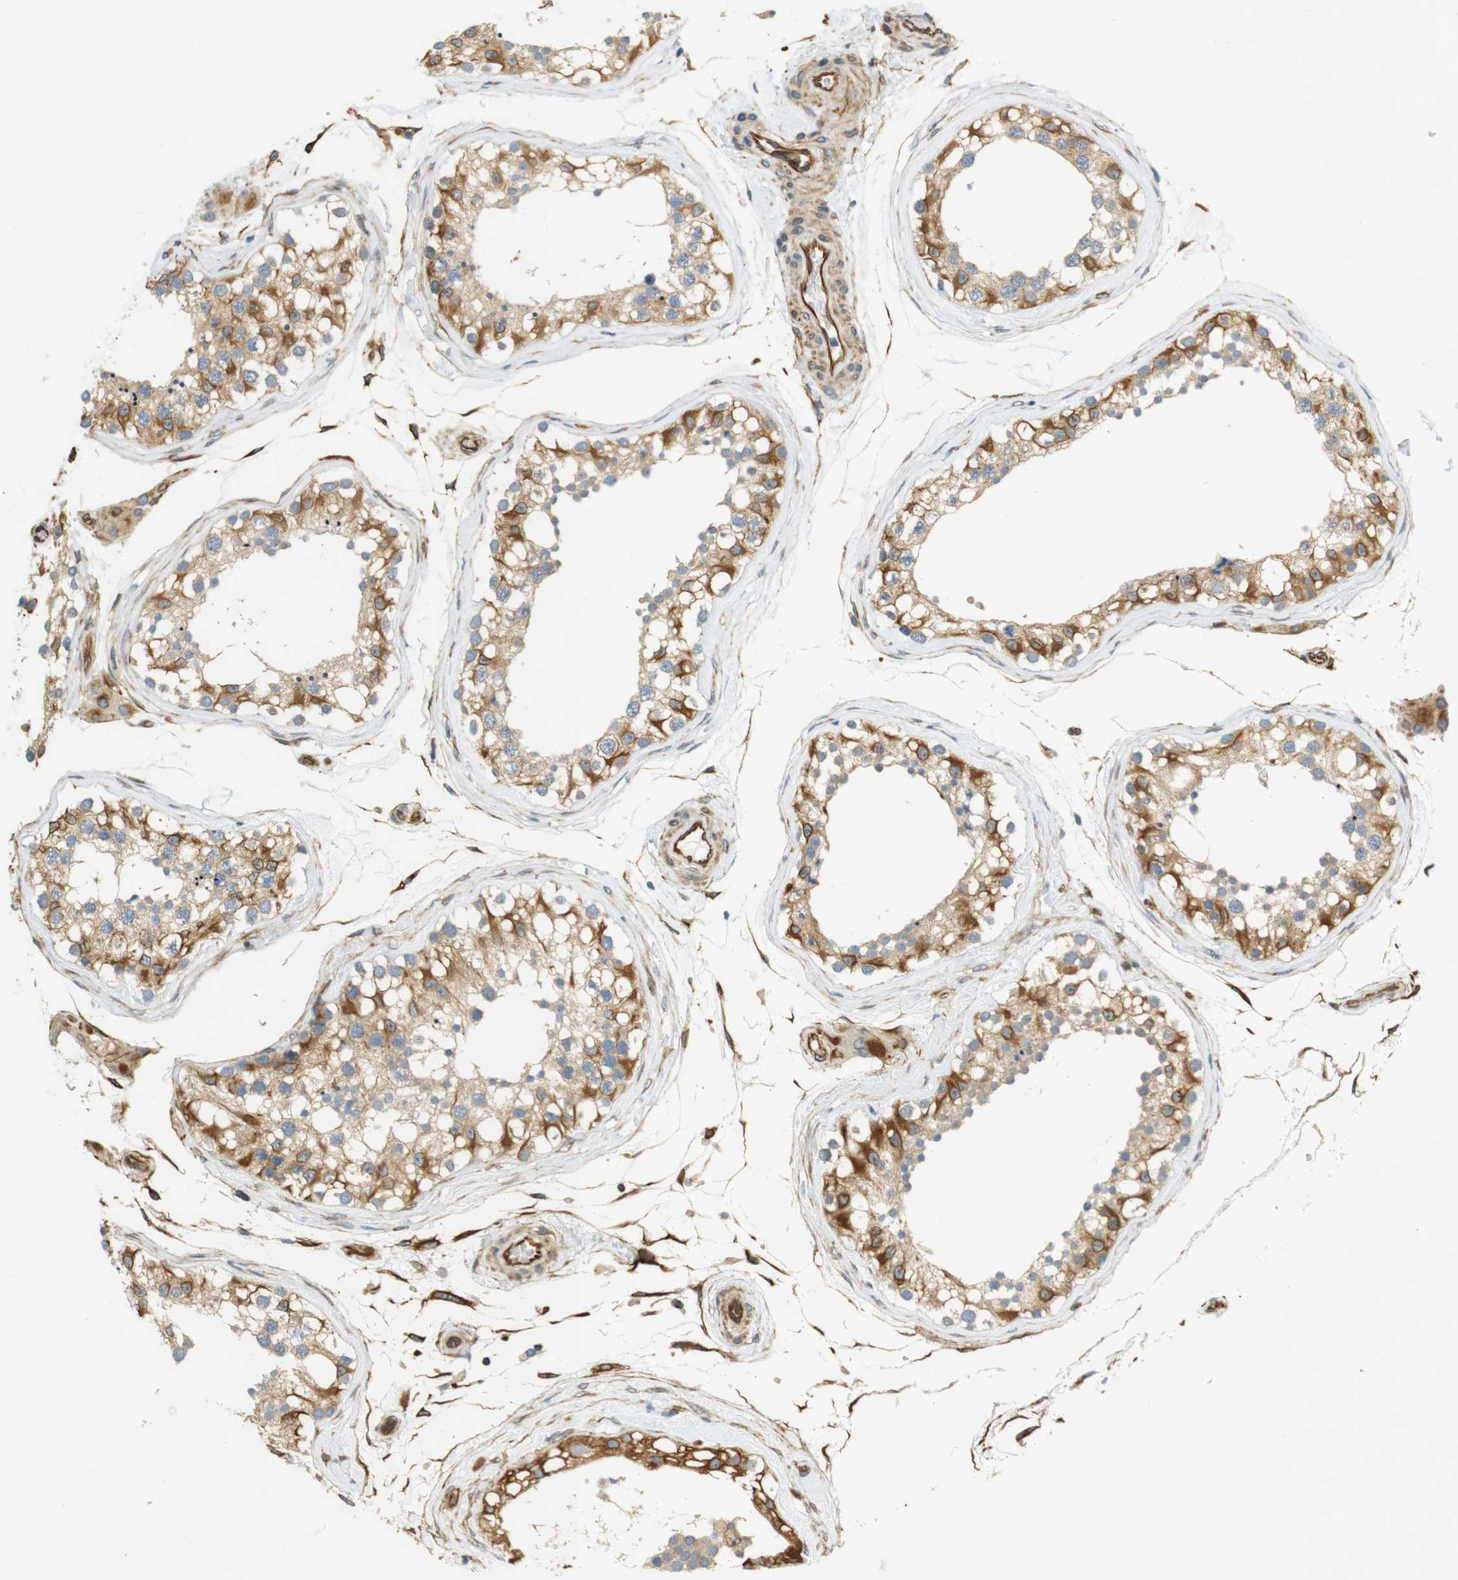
{"staining": {"intensity": "moderate", "quantity": ">75%", "location": "cytoplasmic/membranous"}, "tissue": "testis", "cell_type": "Cells in seminiferous ducts", "image_type": "normal", "snomed": [{"axis": "morphology", "description": "Normal tissue, NOS"}, {"axis": "topography", "description": "Testis"}], "caption": "Protein positivity by IHC shows moderate cytoplasmic/membranous expression in about >75% of cells in seminiferous ducts in benign testis. Immunohistochemistry (ihc) stains the protein in brown and the nuclei are stained blue.", "gene": "CYTH3", "patient": {"sex": "male", "age": 68}}